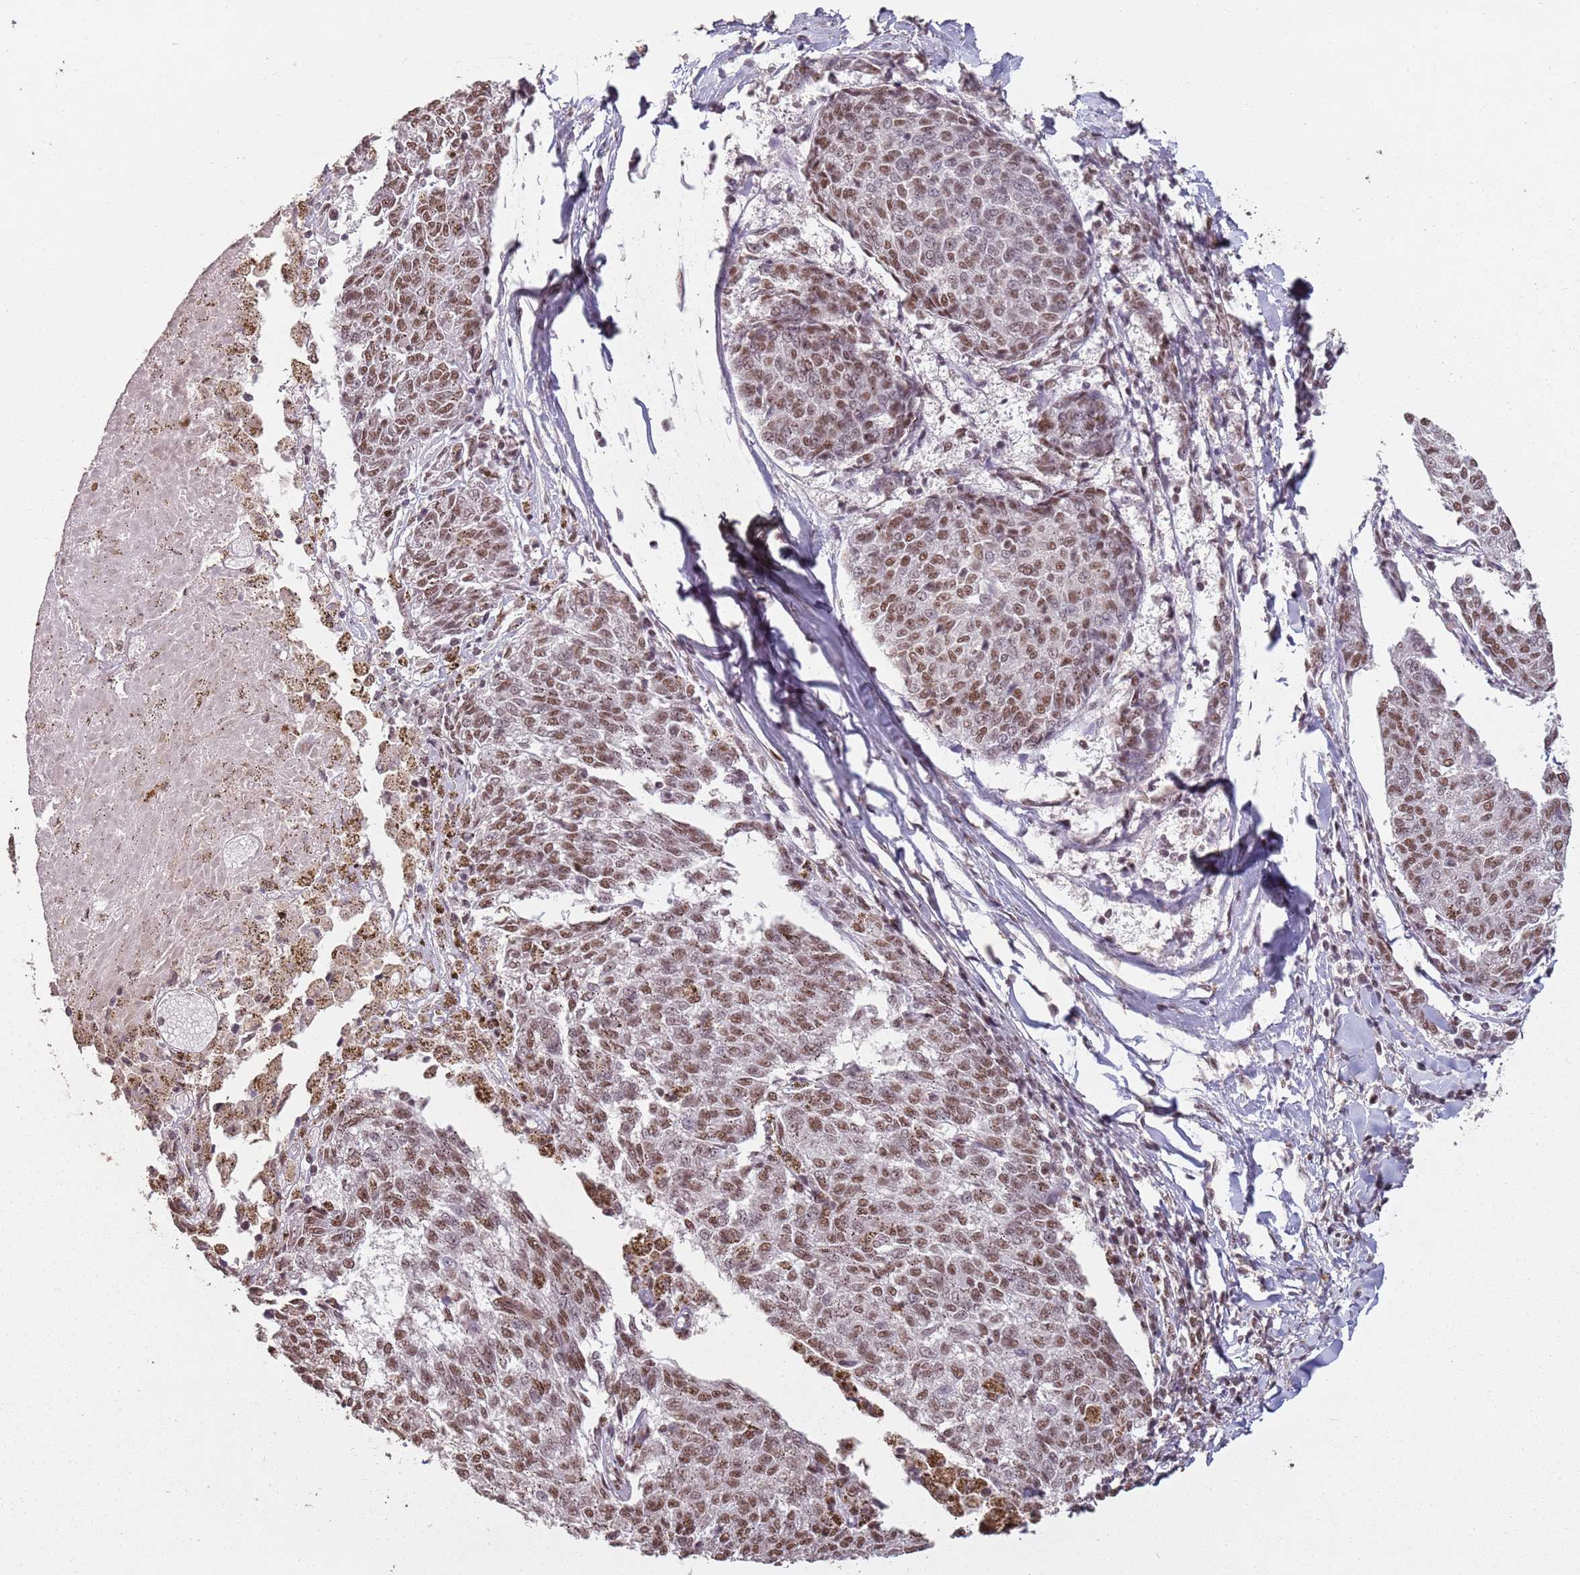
{"staining": {"intensity": "moderate", "quantity": ">75%", "location": "nuclear"}, "tissue": "melanoma", "cell_type": "Tumor cells", "image_type": "cancer", "snomed": [{"axis": "morphology", "description": "Malignant melanoma, NOS"}, {"axis": "topography", "description": "Skin"}], "caption": "A brown stain highlights moderate nuclear expression of a protein in human malignant melanoma tumor cells. (IHC, brightfield microscopy, high magnification).", "gene": "ARL14EP", "patient": {"sex": "female", "age": 72}}